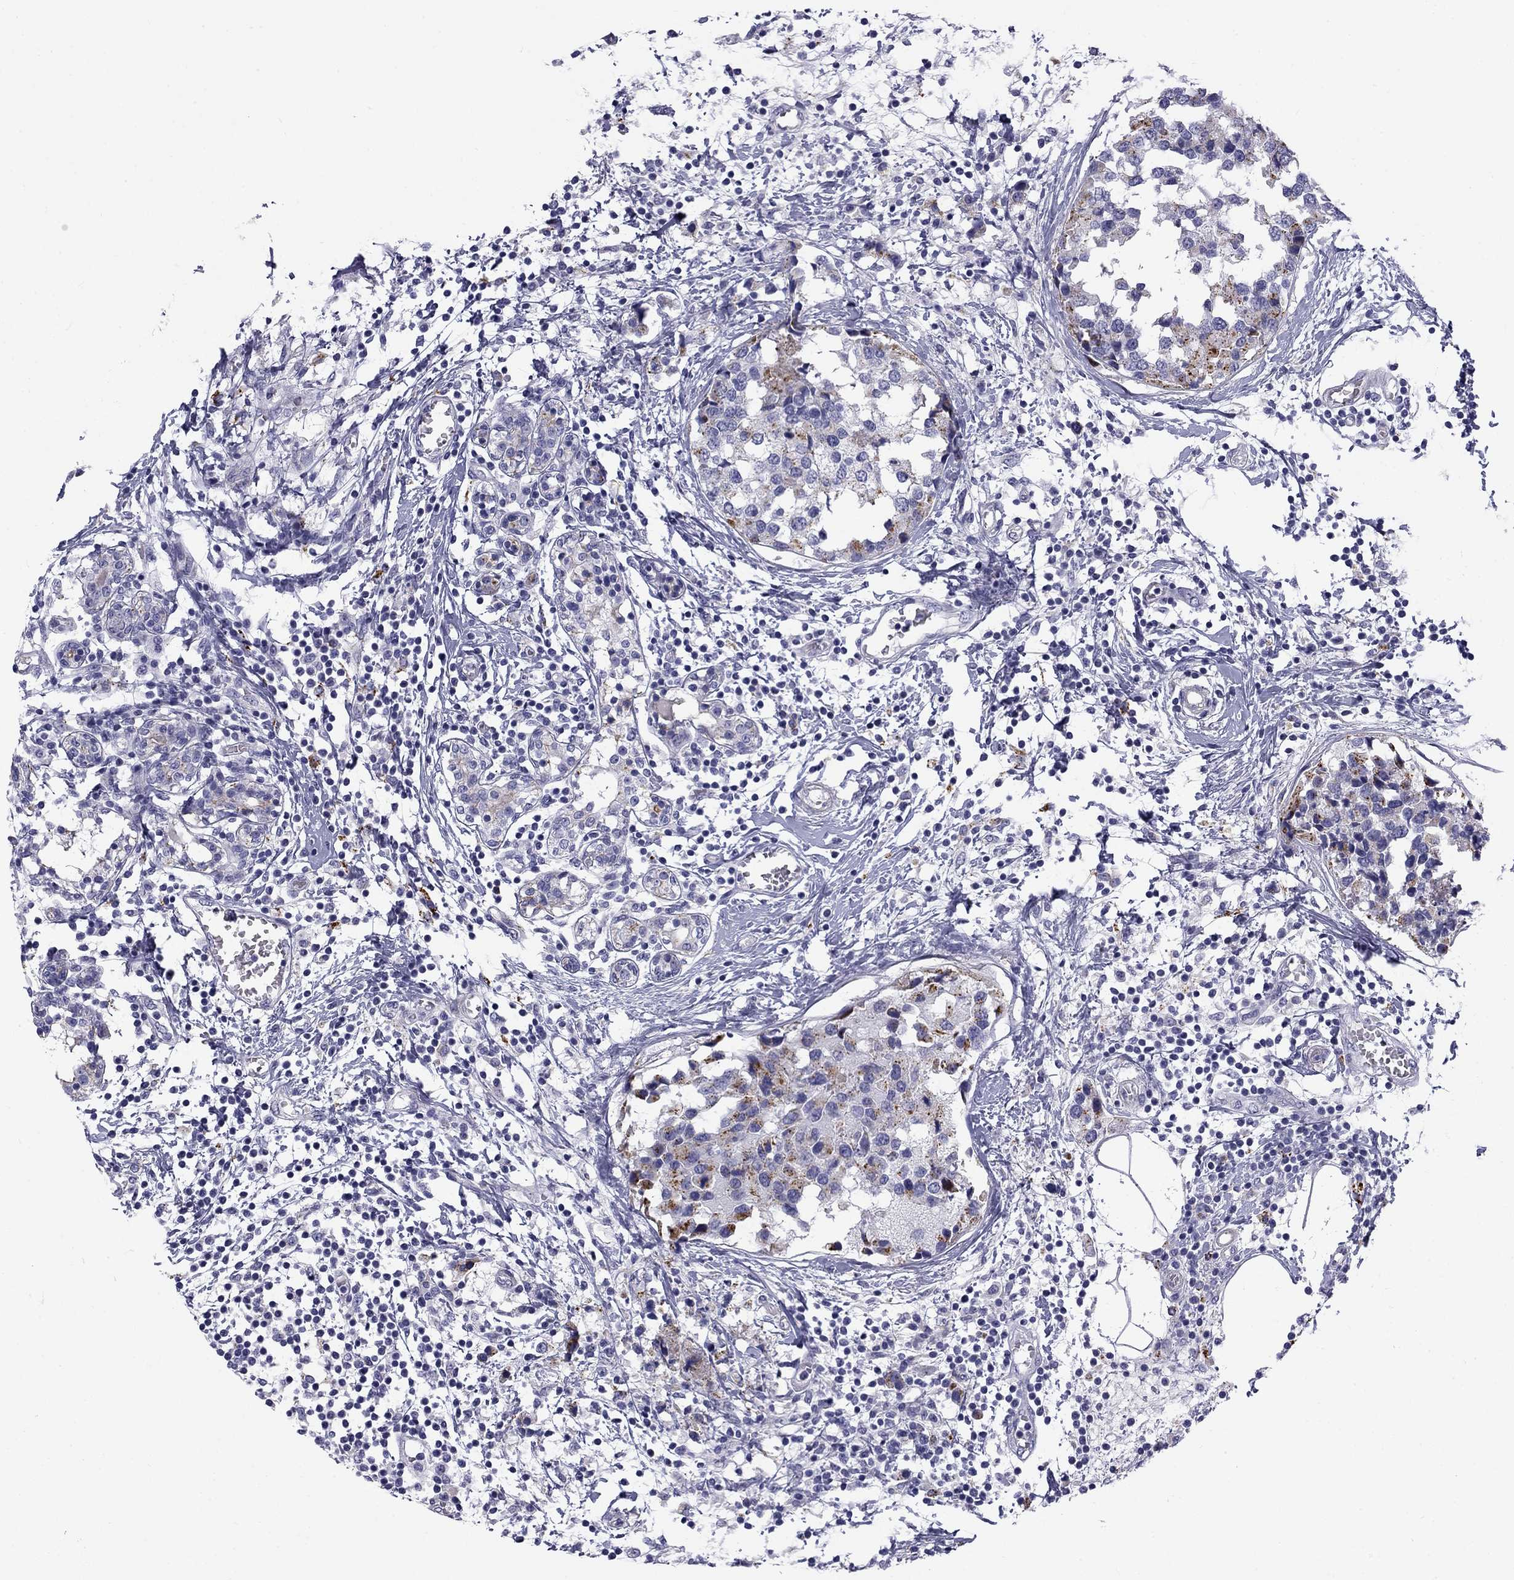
{"staining": {"intensity": "moderate", "quantity": "<25%", "location": "cytoplasmic/membranous"}, "tissue": "breast cancer", "cell_type": "Tumor cells", "image_type": "cancer", "snomed": [{"axis": "morphology", "description": "Lobular carcinoma"}, {"axis": "topography", "description": "Breast"}], "caption": "A low amount of moderate cytoplasmic/membranous expression is present in approximately <25% of tumor cells in breast cancer (lobular carcinoma) tissue. The staining was performed using DAB (3,3'-diaminobenzidine) to visualize the protein expression in brown, while the nuclei were stained in blue with hematoxylin (Magnification: 20x).", "gene": "CLPSL2", "patient": {"sex": "female", "age": 59}}